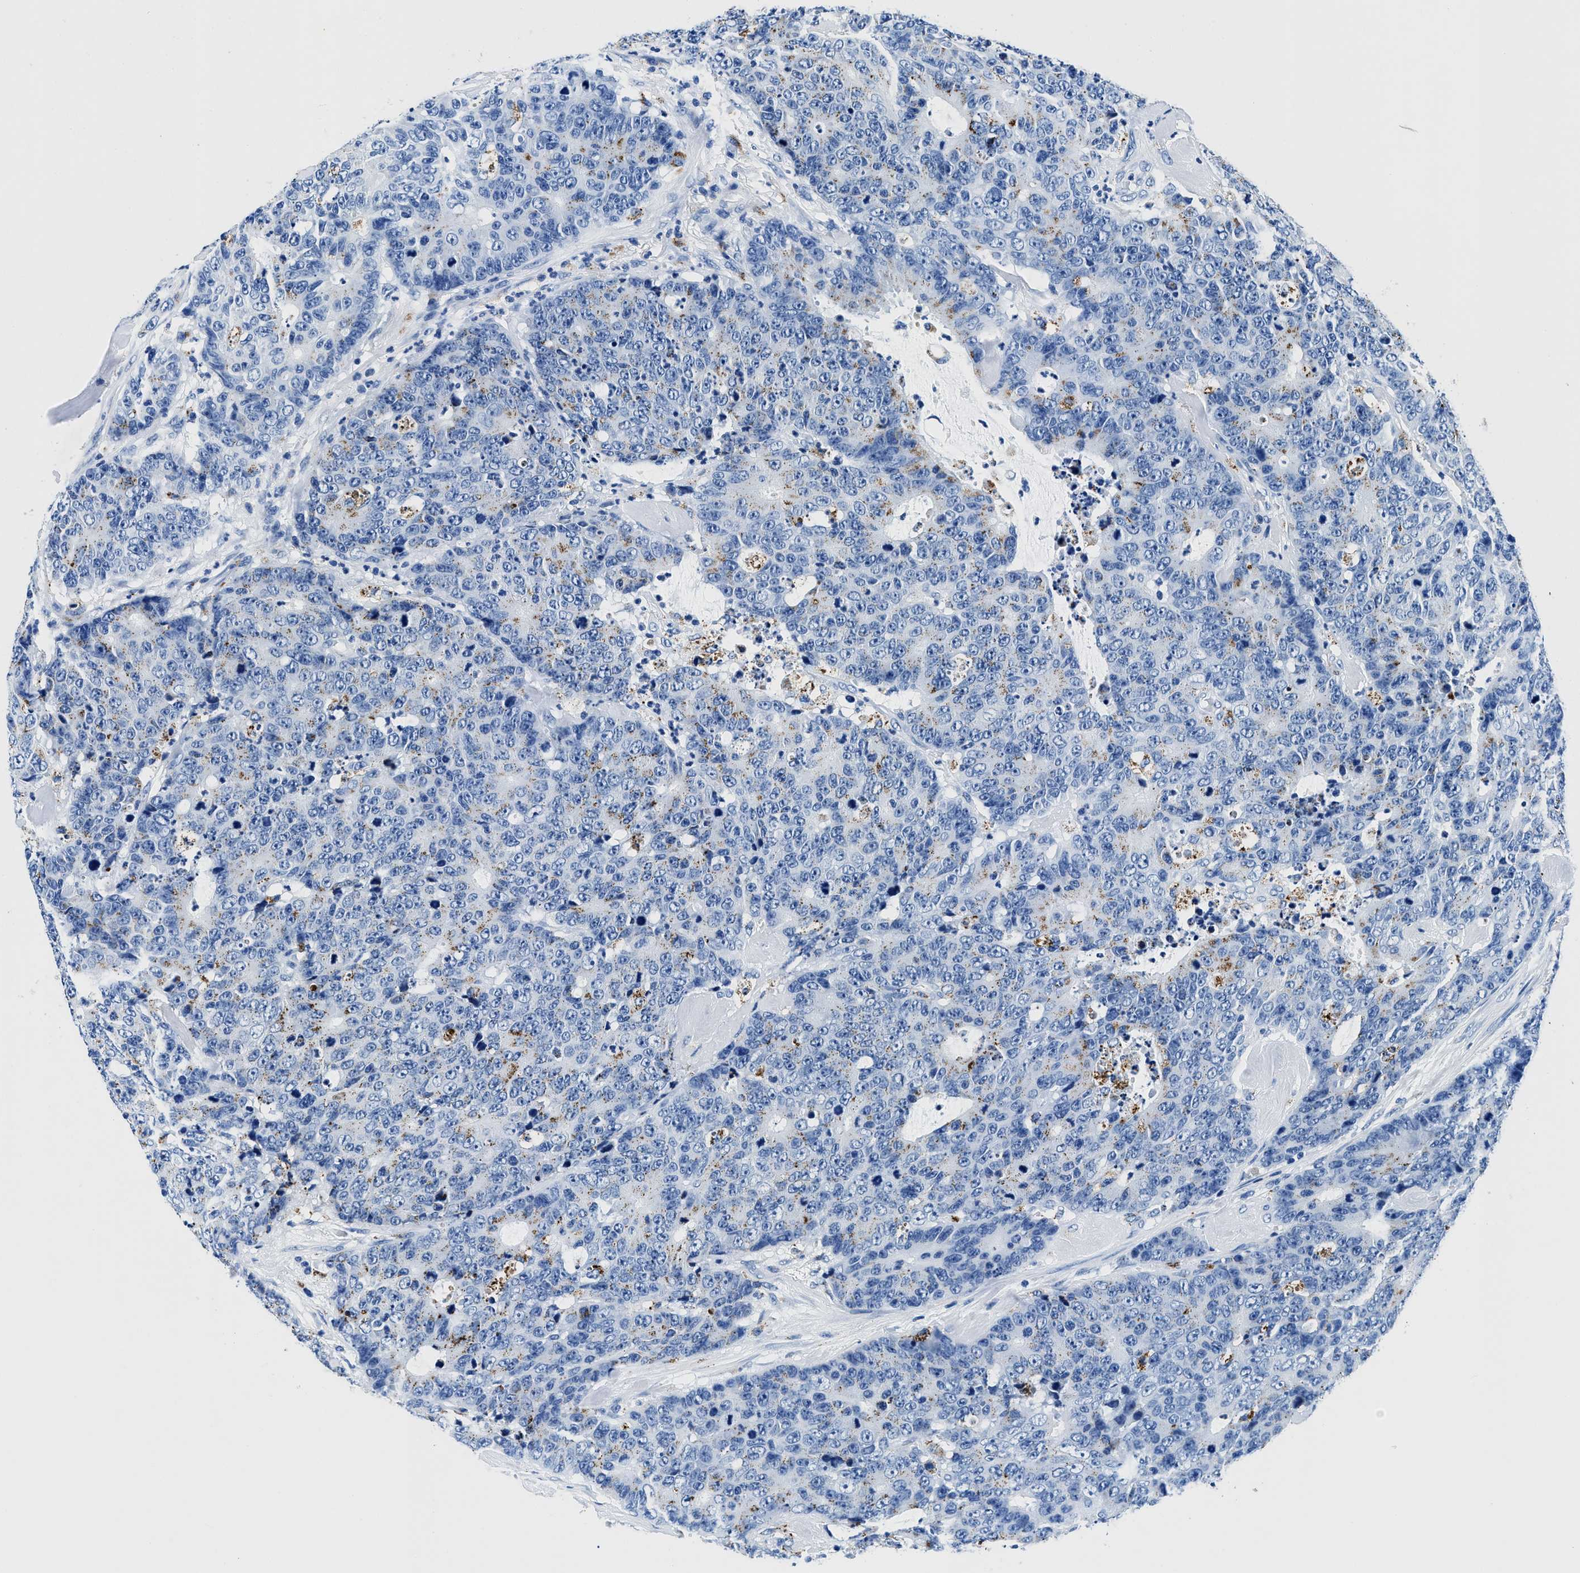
{"staining": {"intensity": "moderate", "quantity": "<25%", "location": "cytoplasmic/membranous"}, "tissue": "colorectal cancer", "cell_type": "Tumor cells", "image_type": "cancer", "snomed": [{"axis": "morphology", "description": "Adenocarcinoma, NOS"}, {"axis": "topography", "description": "Colon"}], "caption": "DAB immunohistochemical staining of colorectal cancer demonstrates moderate cytoplasmic/membranous protein positivity in approximately <25% of tumor cells.", "gene": "OR14K1", "patient": {"sex": "female", "age": 86}}